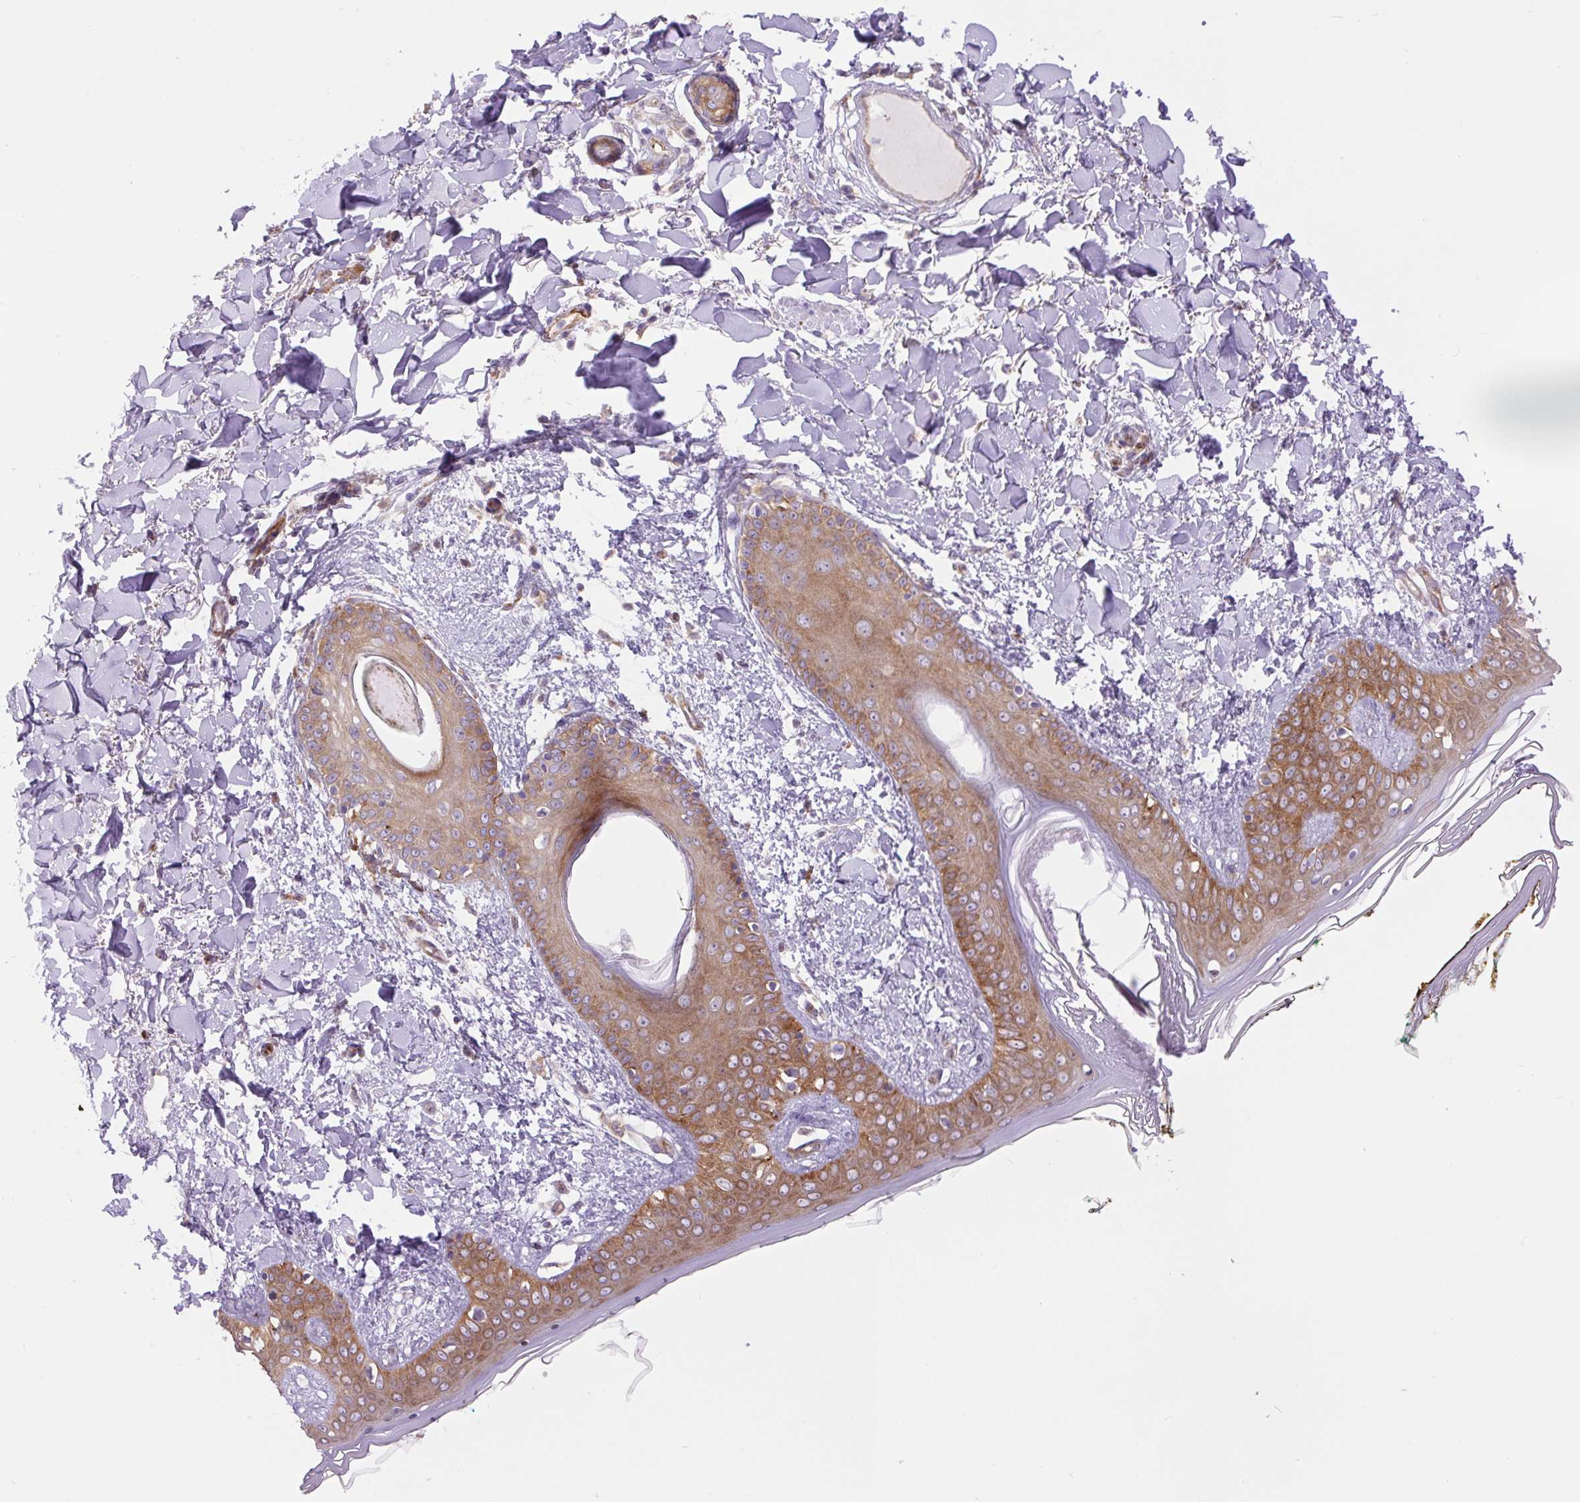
{"staining": {"intensity": "weak", "quantity": "25%-75%", "location": "cytoplasmic/membranous"}, "tissue": "skin", "cell_type": "Fibroblasts", "image_type": "normal", "snomed": [{"axis": "morphology", "description": "Normal tissue, NOS"}, {"axis": "topography", "description": "Skin"}], "caption": "The immunohistochemical stain labels weak cytoplasmic/membranous staining in fibroblasts of unremarkable skin. (DAB = brown stain, brightfield microscopy at high magnification).", "gene": "MINK1", "patient": {"sex": "female", "age": 34}}